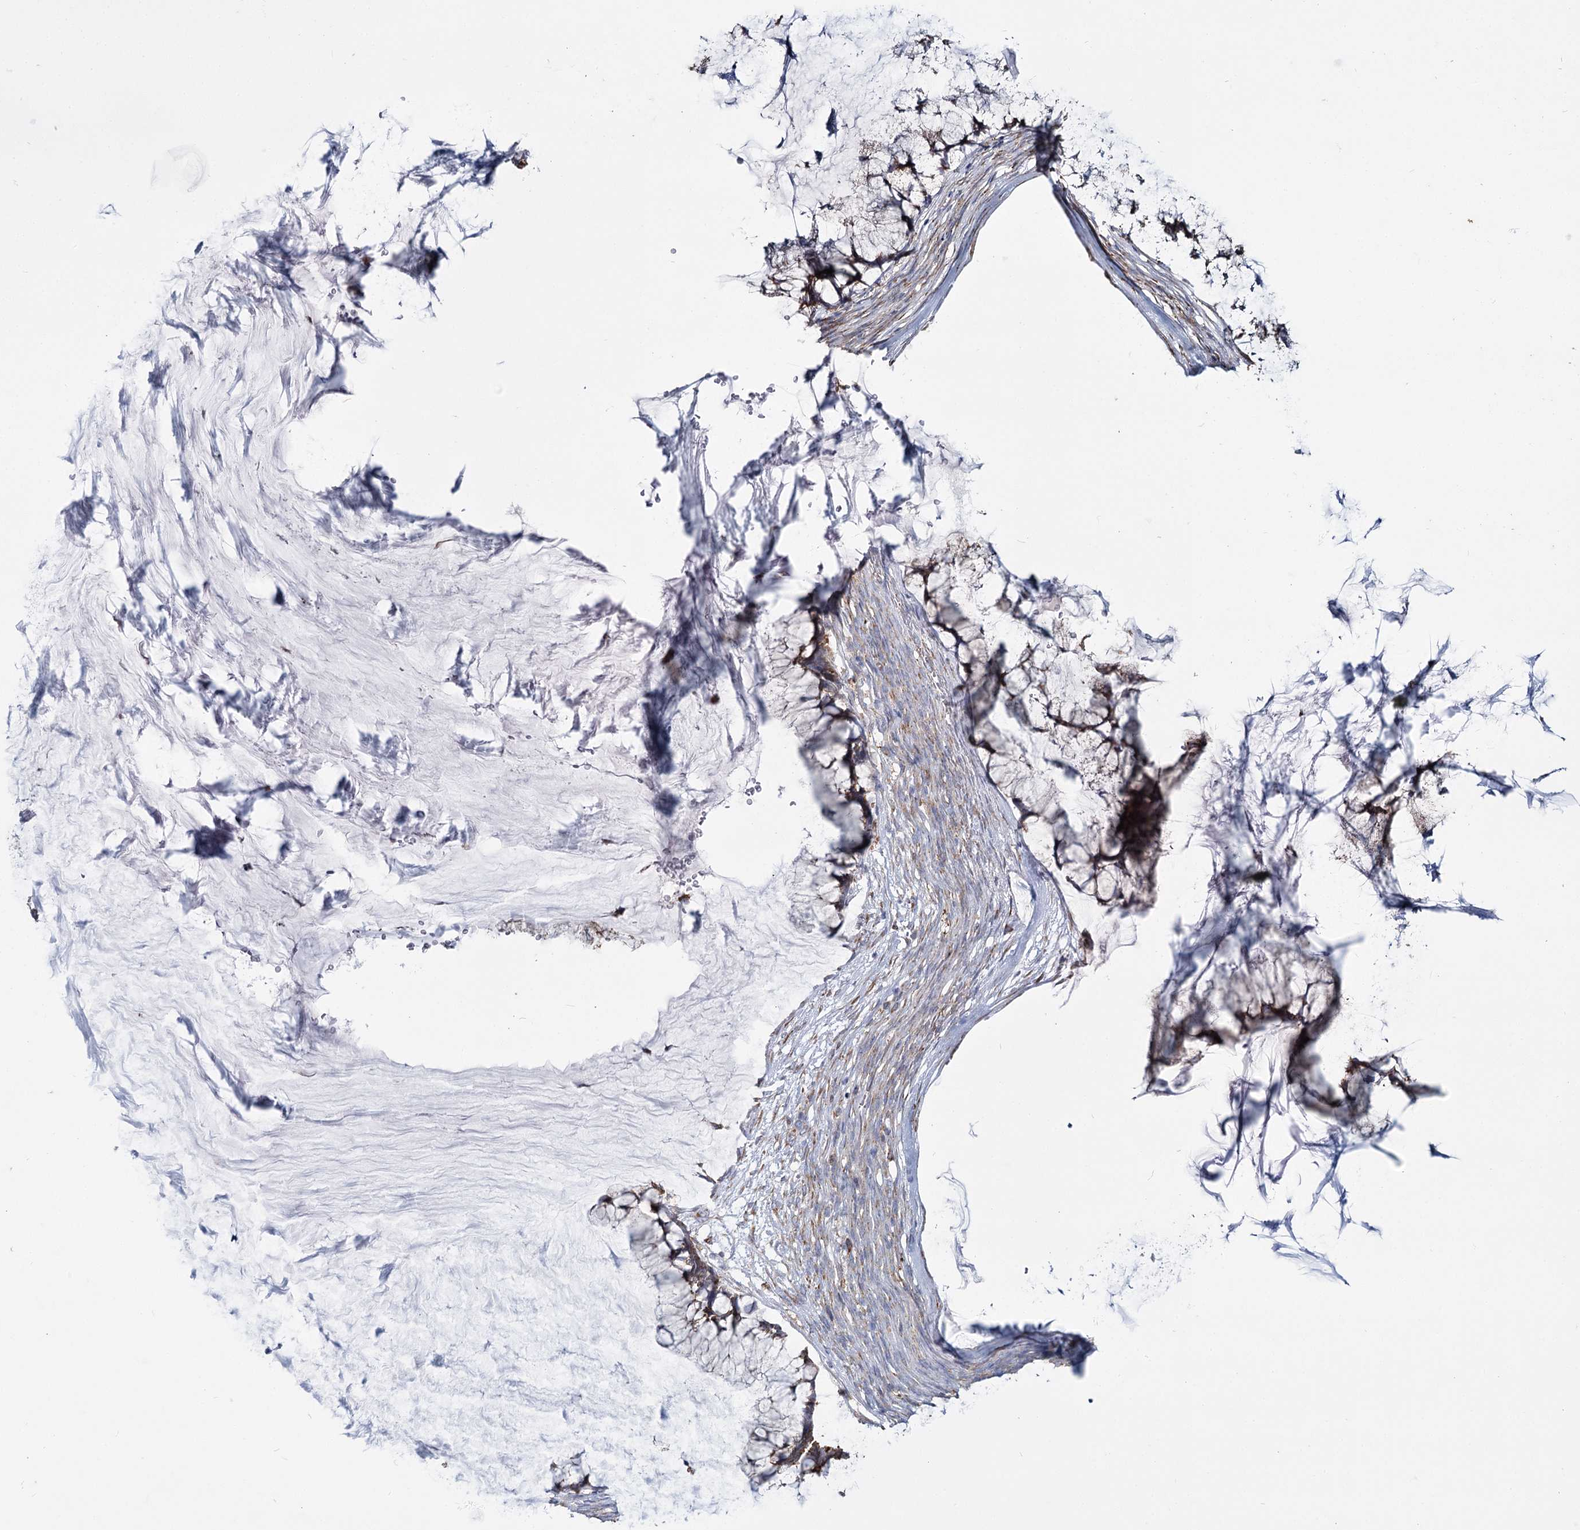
{"staining": {"intensity": "negative", "quantity": "none", "location": "none"}, "tissue": "ovarian cancer", "cell_type": "Tumor cells", "image_type": "cancer", "snomed": [{"axis": "morphology", "description": "Cystadenocarcinoma, mucinous, NOS"}, {"axis": "topography", "description": "Ovary"}], "caption": "Immunohistochemistry image of human mucinous cystadenocarcinoma (ovarian) stained for a protein (brown), which reveals no positivity in tumor cells.", "gene": "ZCCHC9", "patient": {"sex": "female", "age": 42}}